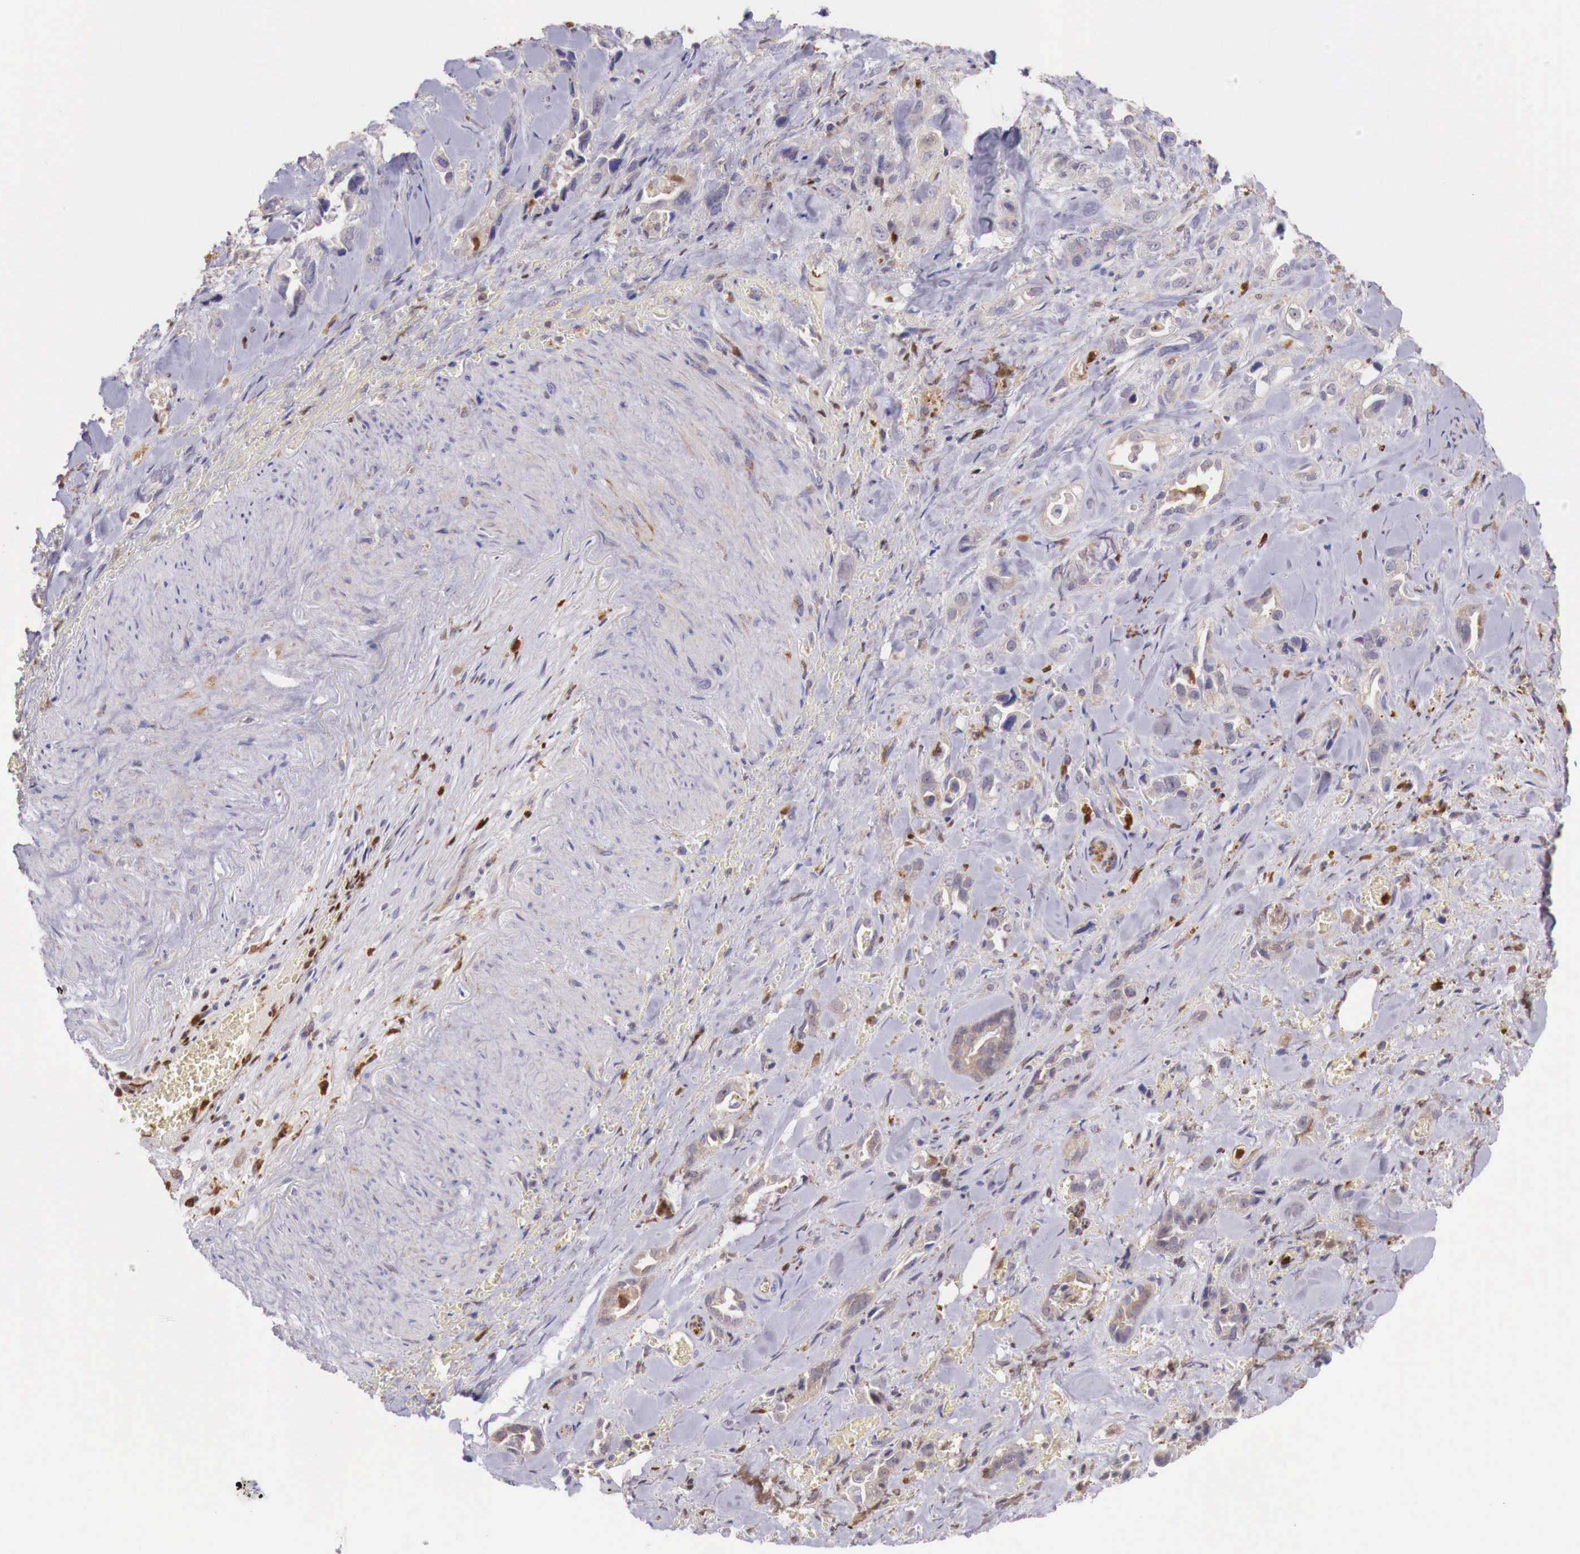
{"staining": {"intensity": "weak", "quantity": ">75%", "location": "cytoplasmic/membranous"}, "tissue": "pancreatic cancer", "cell_type": "Tumor cells", "image_type": "cancer", "snomed": [{"axis": "morphology", "description": "Adenocarcinoma, NOS"}, {"axis": "topography", "description": "Pancreas"}], "caption": "Human pancreatic adenocarcinoma stained with a brown dye reveals weak cytoplasmic/membranous positive positivity in approximately >75% of tumor cells.", "gene": "GAB2", "patient": {"sex": "male", "age": 69}}